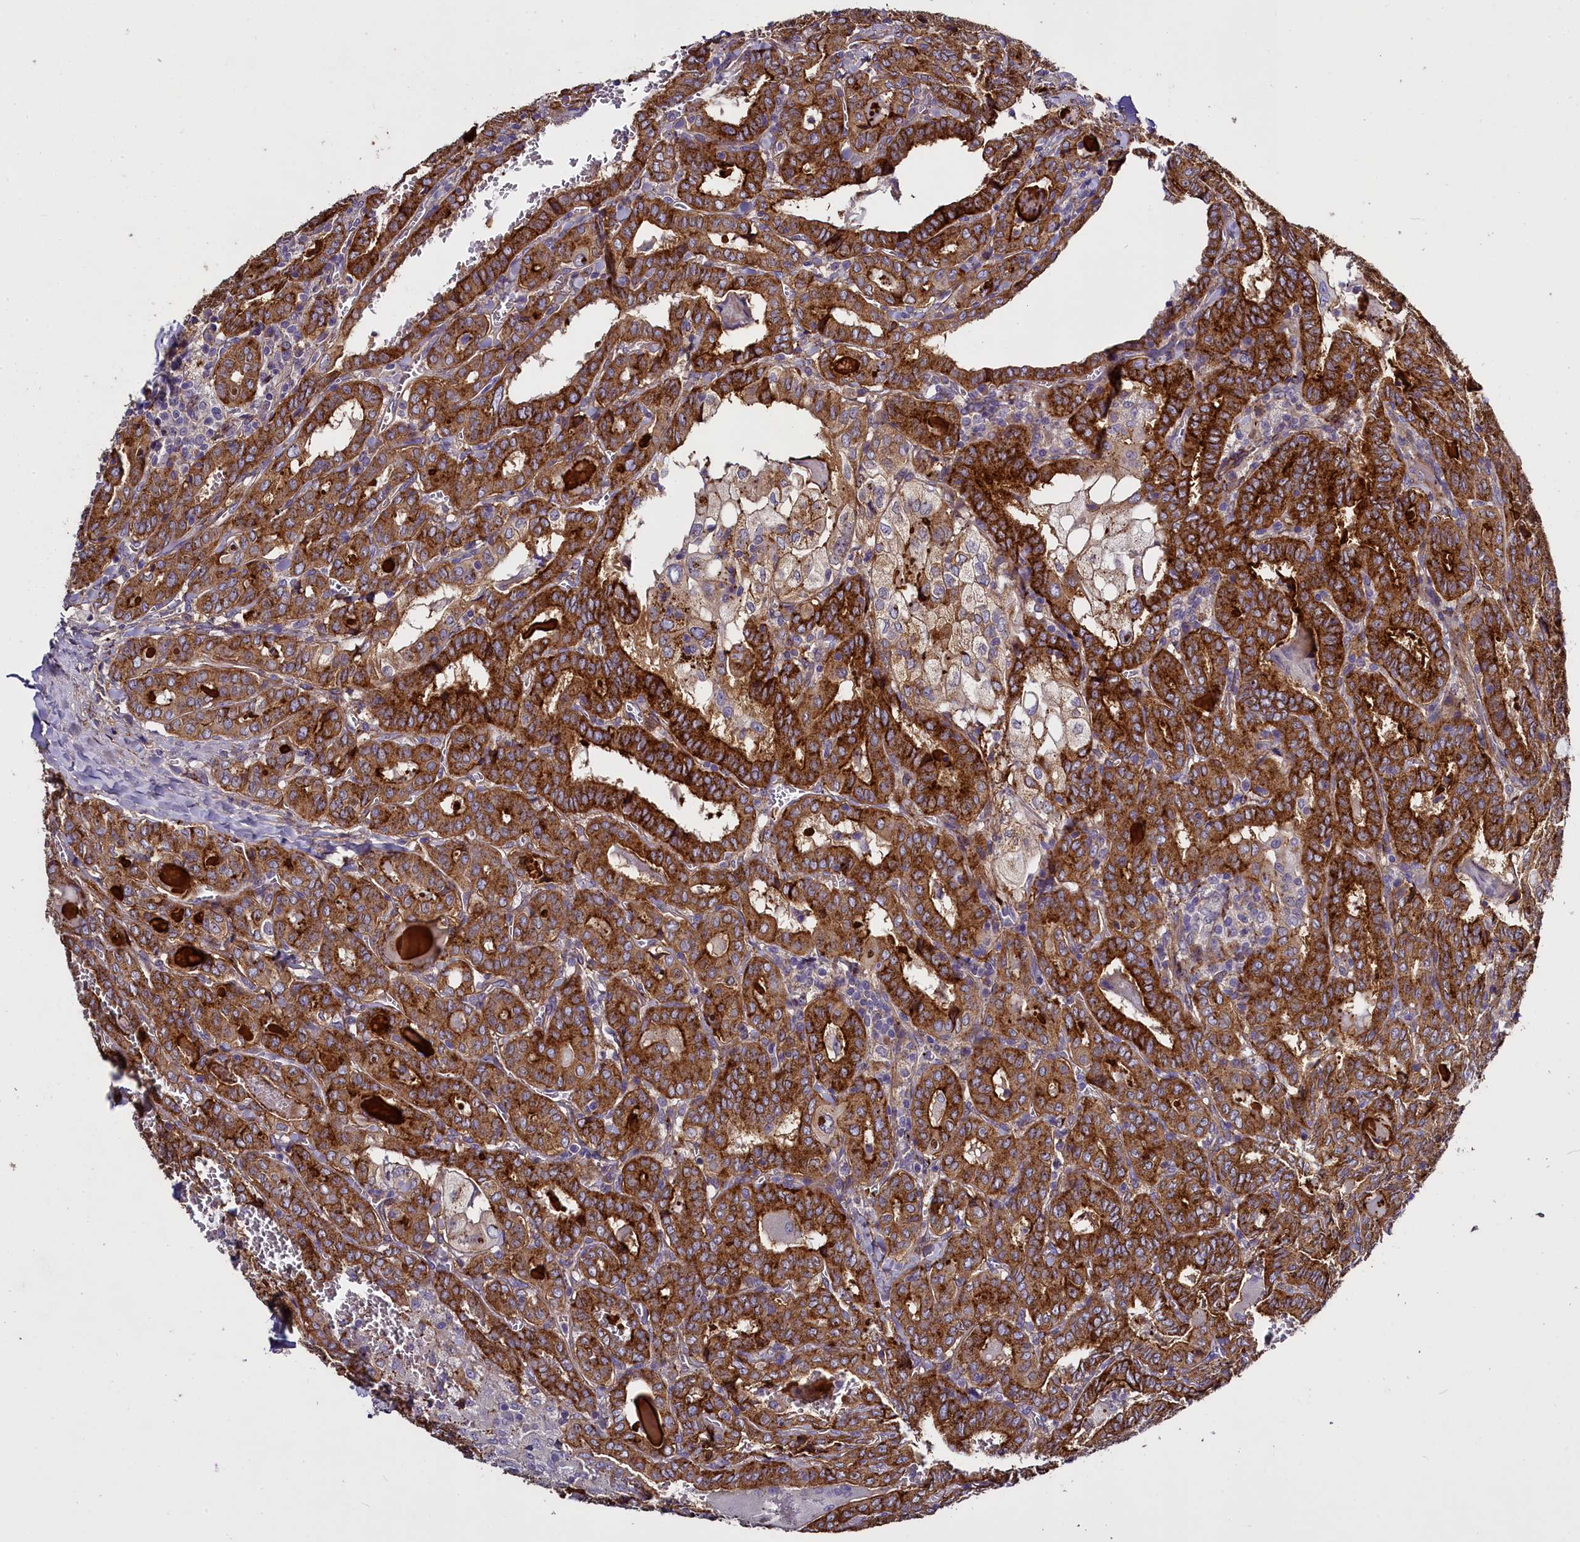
{"staining": {"intensity": "strong", "quantity": ">75%", "location": "cytoplasmic/membranous"}, "tissue": "thyroid cancer", "cell_type": "Tumor cells", "image_type": "cancer", "snomed": [{"axis": "morphology", "description": "Papillary adenocarcinoma, NOS"}, {"axis": "topography", "description": "Thyroid gland"}], "caption": "Protein staining by IHC reveals strong cytoplasmic/membranous expression in about >75% of tumor cells in thyroid cancer.", "gene": "MRC2", "patient": {"sex": "female", "age": 72}}